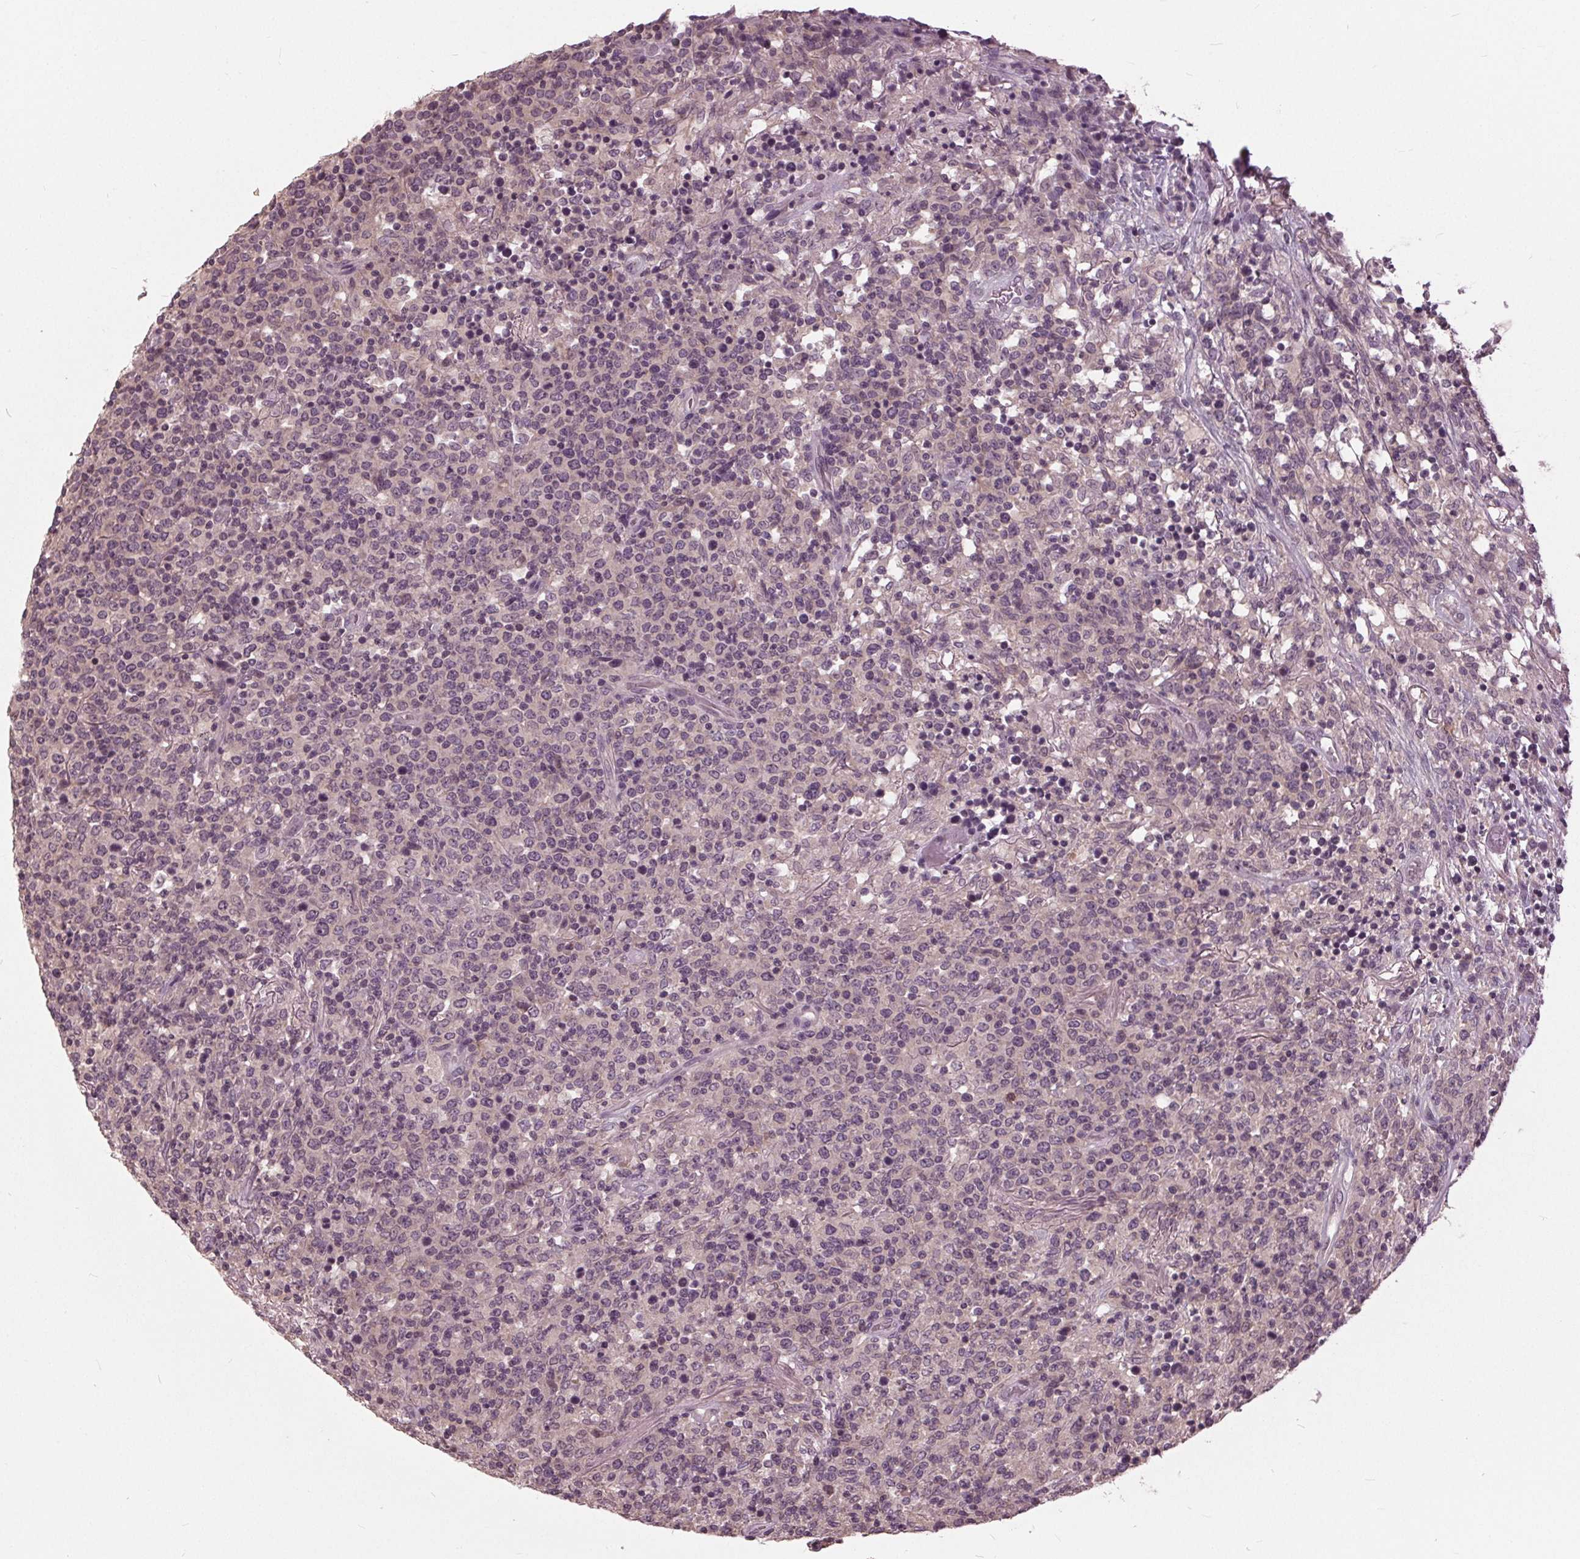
{"staining": {"intensity": "negative", "quantity": "none", "location": "none"}, "tissue": "lymphoma", "cell_type": "Tumor cells", "image_type": "cancer", "snomed": [{"axis": "morphology", "description": "Malignant lymphoma, non-Hodgkin's type, High grade"}, {"axis": "topography", "description": "Lung"}], "caption": "This is an IHC micrograph of human lymphoma. There is no expression in tumor cells.", "gene": "SIGLEC6", "patient": {"sex": "male", "age": 79}}